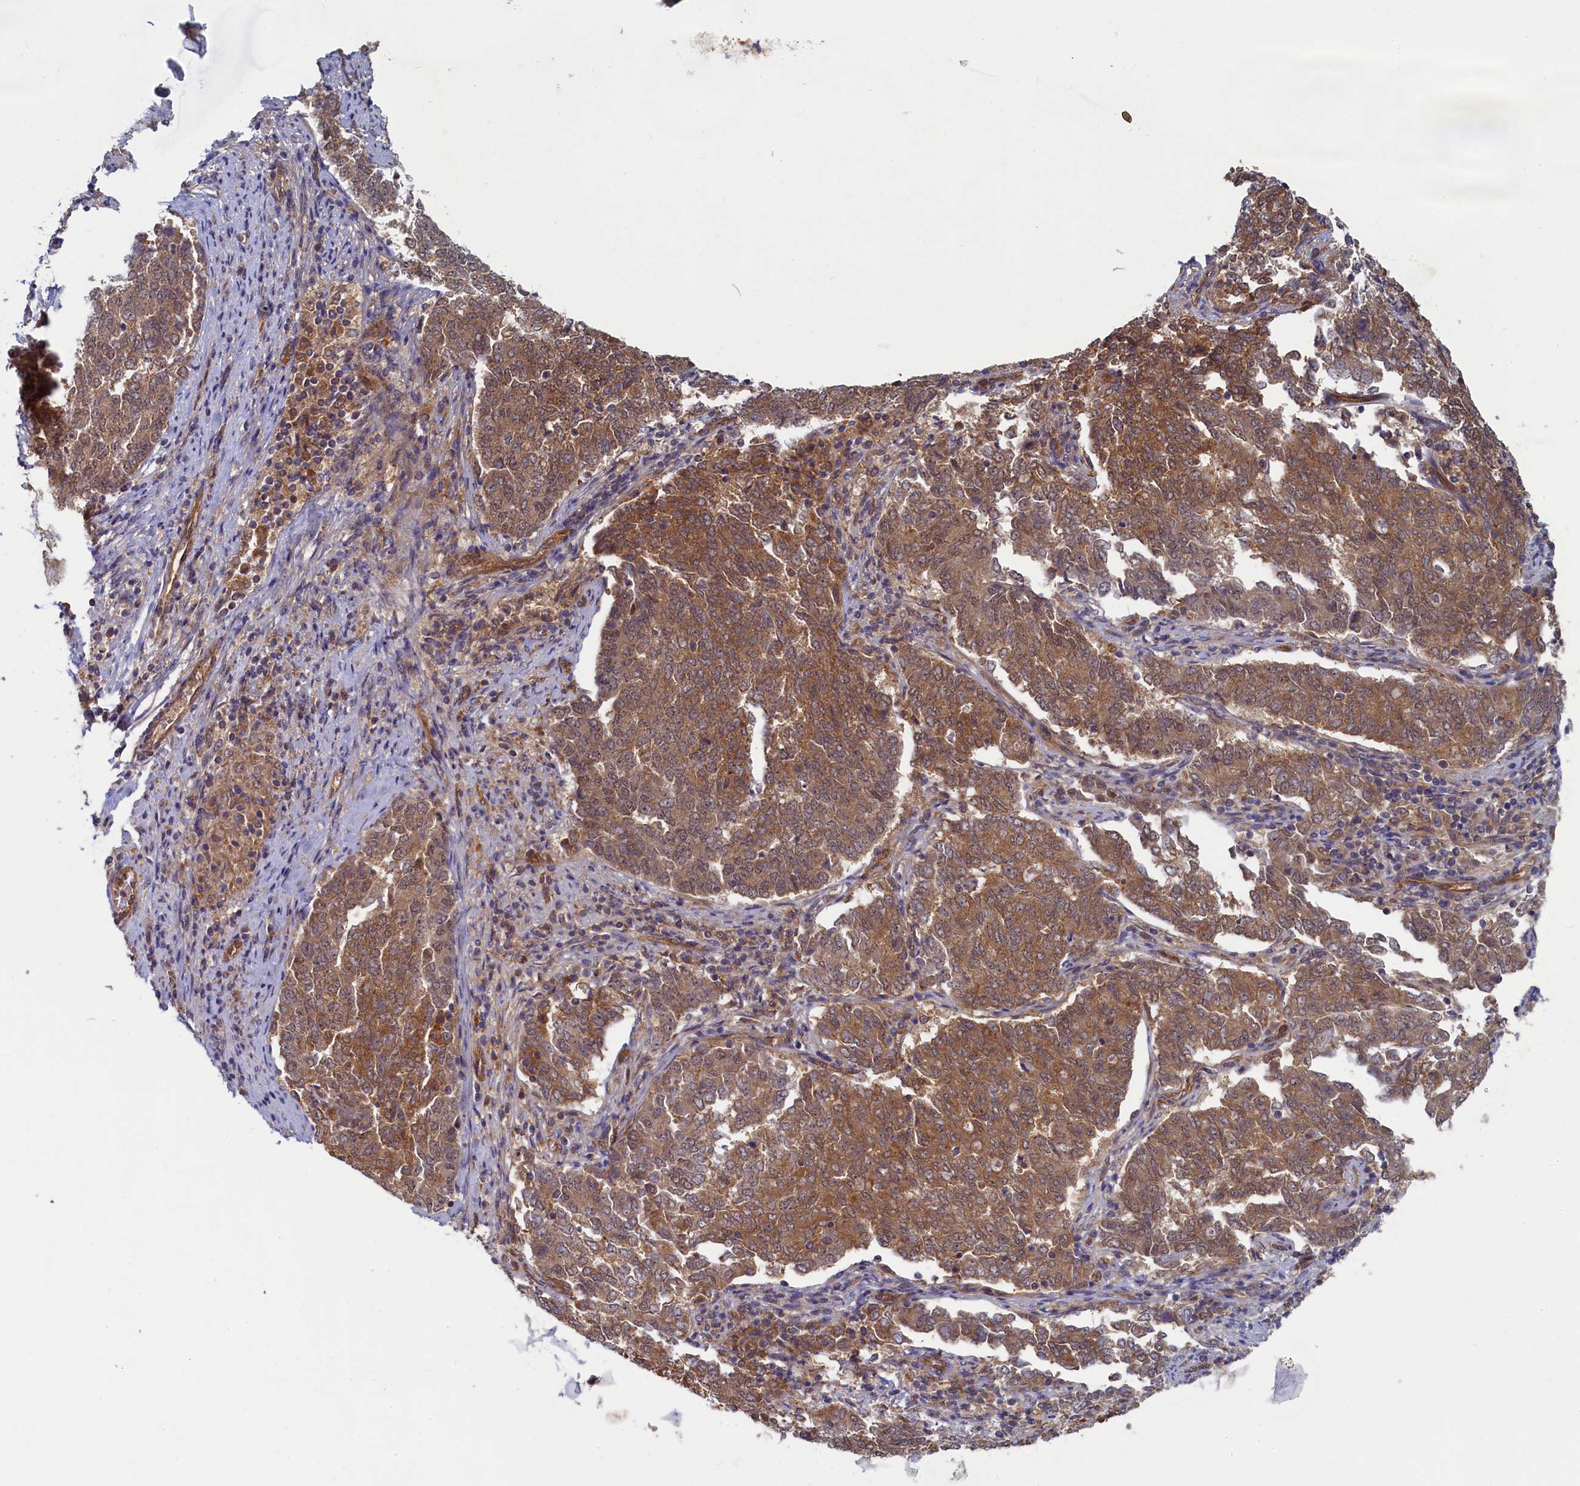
{"staining": {"intensity": "moderate", "quantity": ">75%", "location": "cytoplasmic/membranous"}, "tissue": "endometrial cancer", "cell_type": "Tumor cells", "image_type": "cancer", "snomed": [{"axis": "morphology", "description": "Adenocarcinoma, NOS"}, {"axis": "topography", "description": "Endometrium"}], "caption": "This photomicrograph reveals immunohistochemistry (IHC) staining of adenocarcinoma (endometrial), with medium moderate cytoplasmic/membranous positivity in about >75% of tumor cells.", "gene": "STX12", "patient": {"sex": "female", "age": 80}}